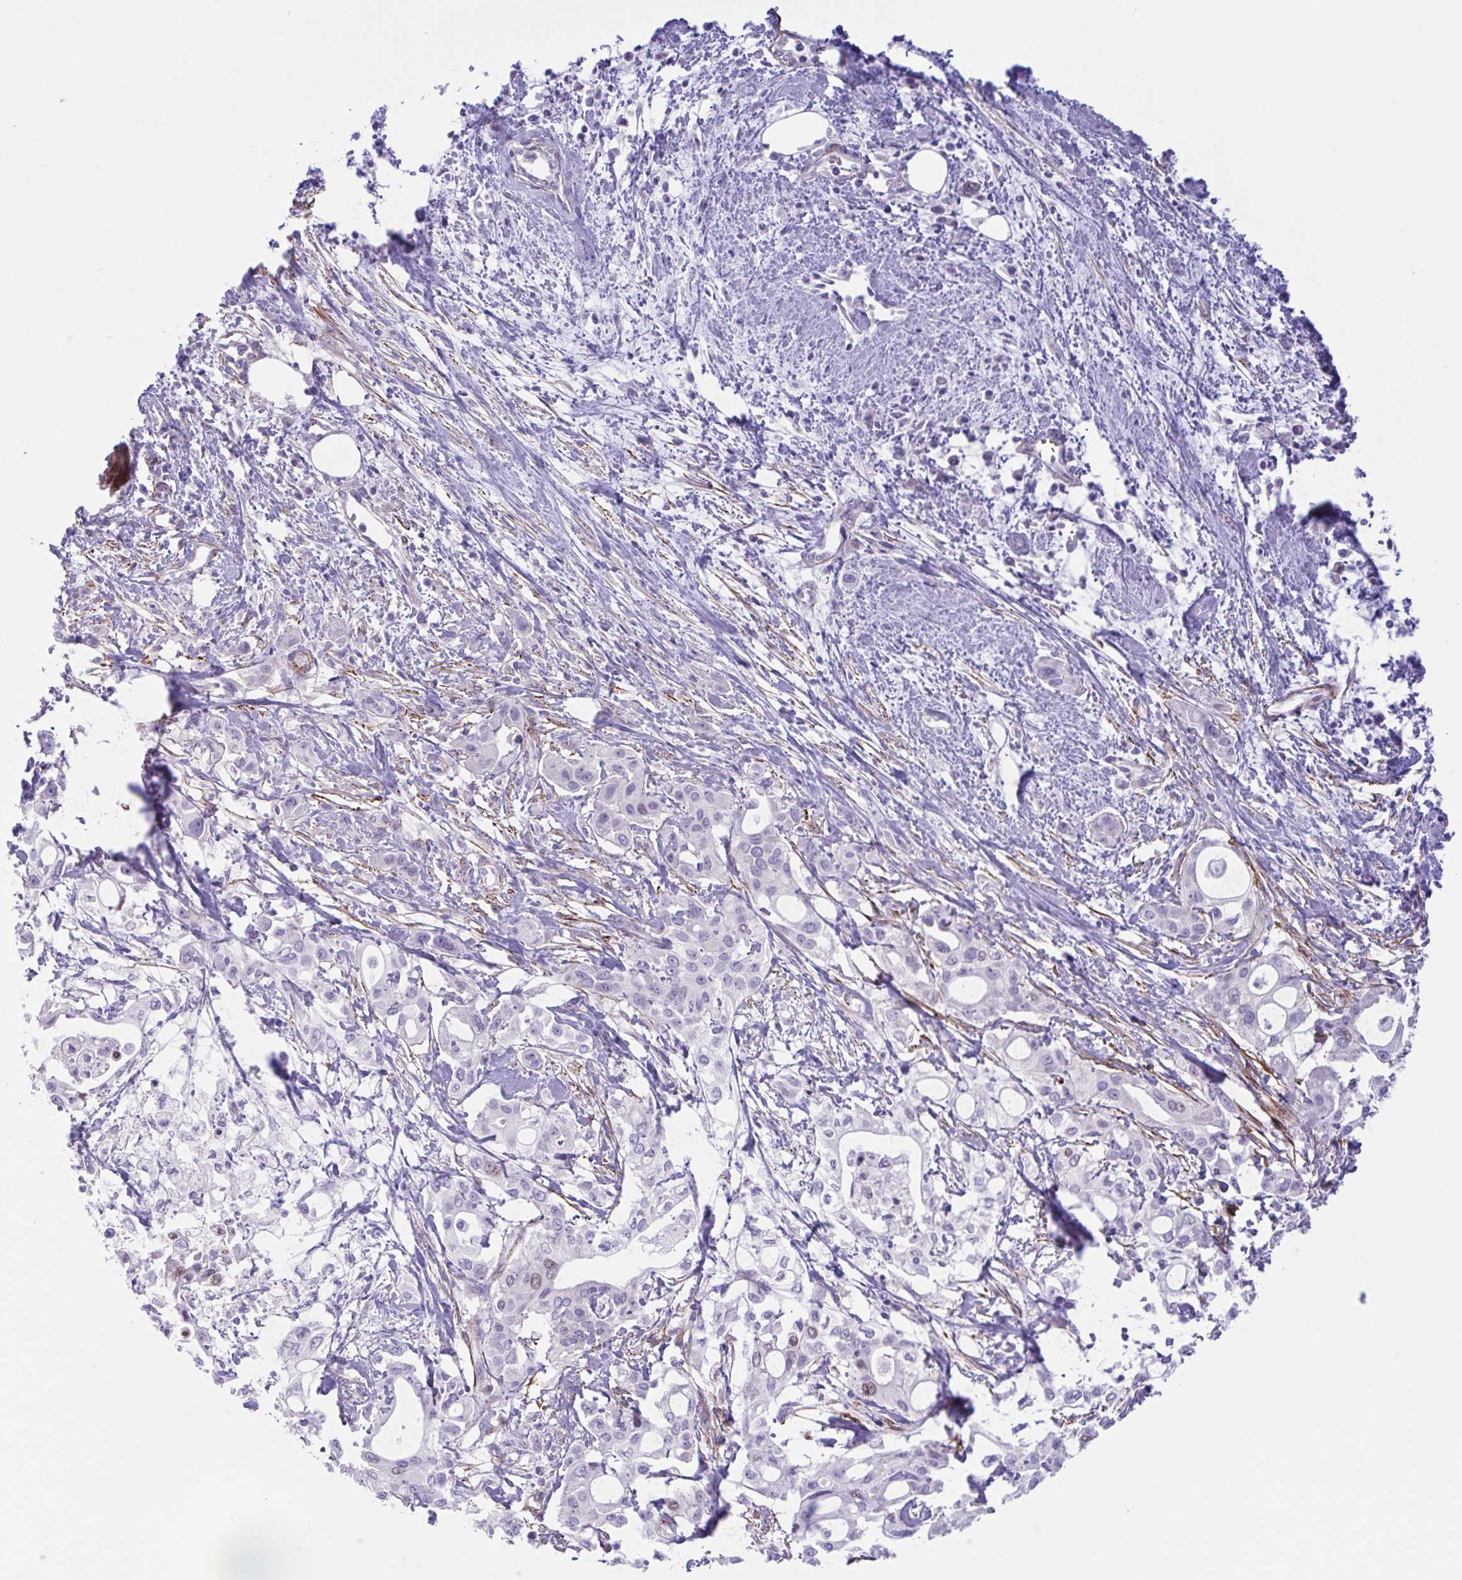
{"staining": {"intensity": "negative", "quantity": "none", "location": "none"}, "tissue": "pancreatic cancer", "cell_type": "Tumor cells", "image_type": "cancer", "snomed": [{"axis": "morphology", "description": "Adenocarcinoma, NOS"}, {"axis": "topography", "description": "Pancreas"}], "caption": "A micrograph of pancreatic cancer stained for a protein displays no brown staining in tumor cells.", "gene": "AHCYL2", "patient": {"sex": "female", "age": 68}}